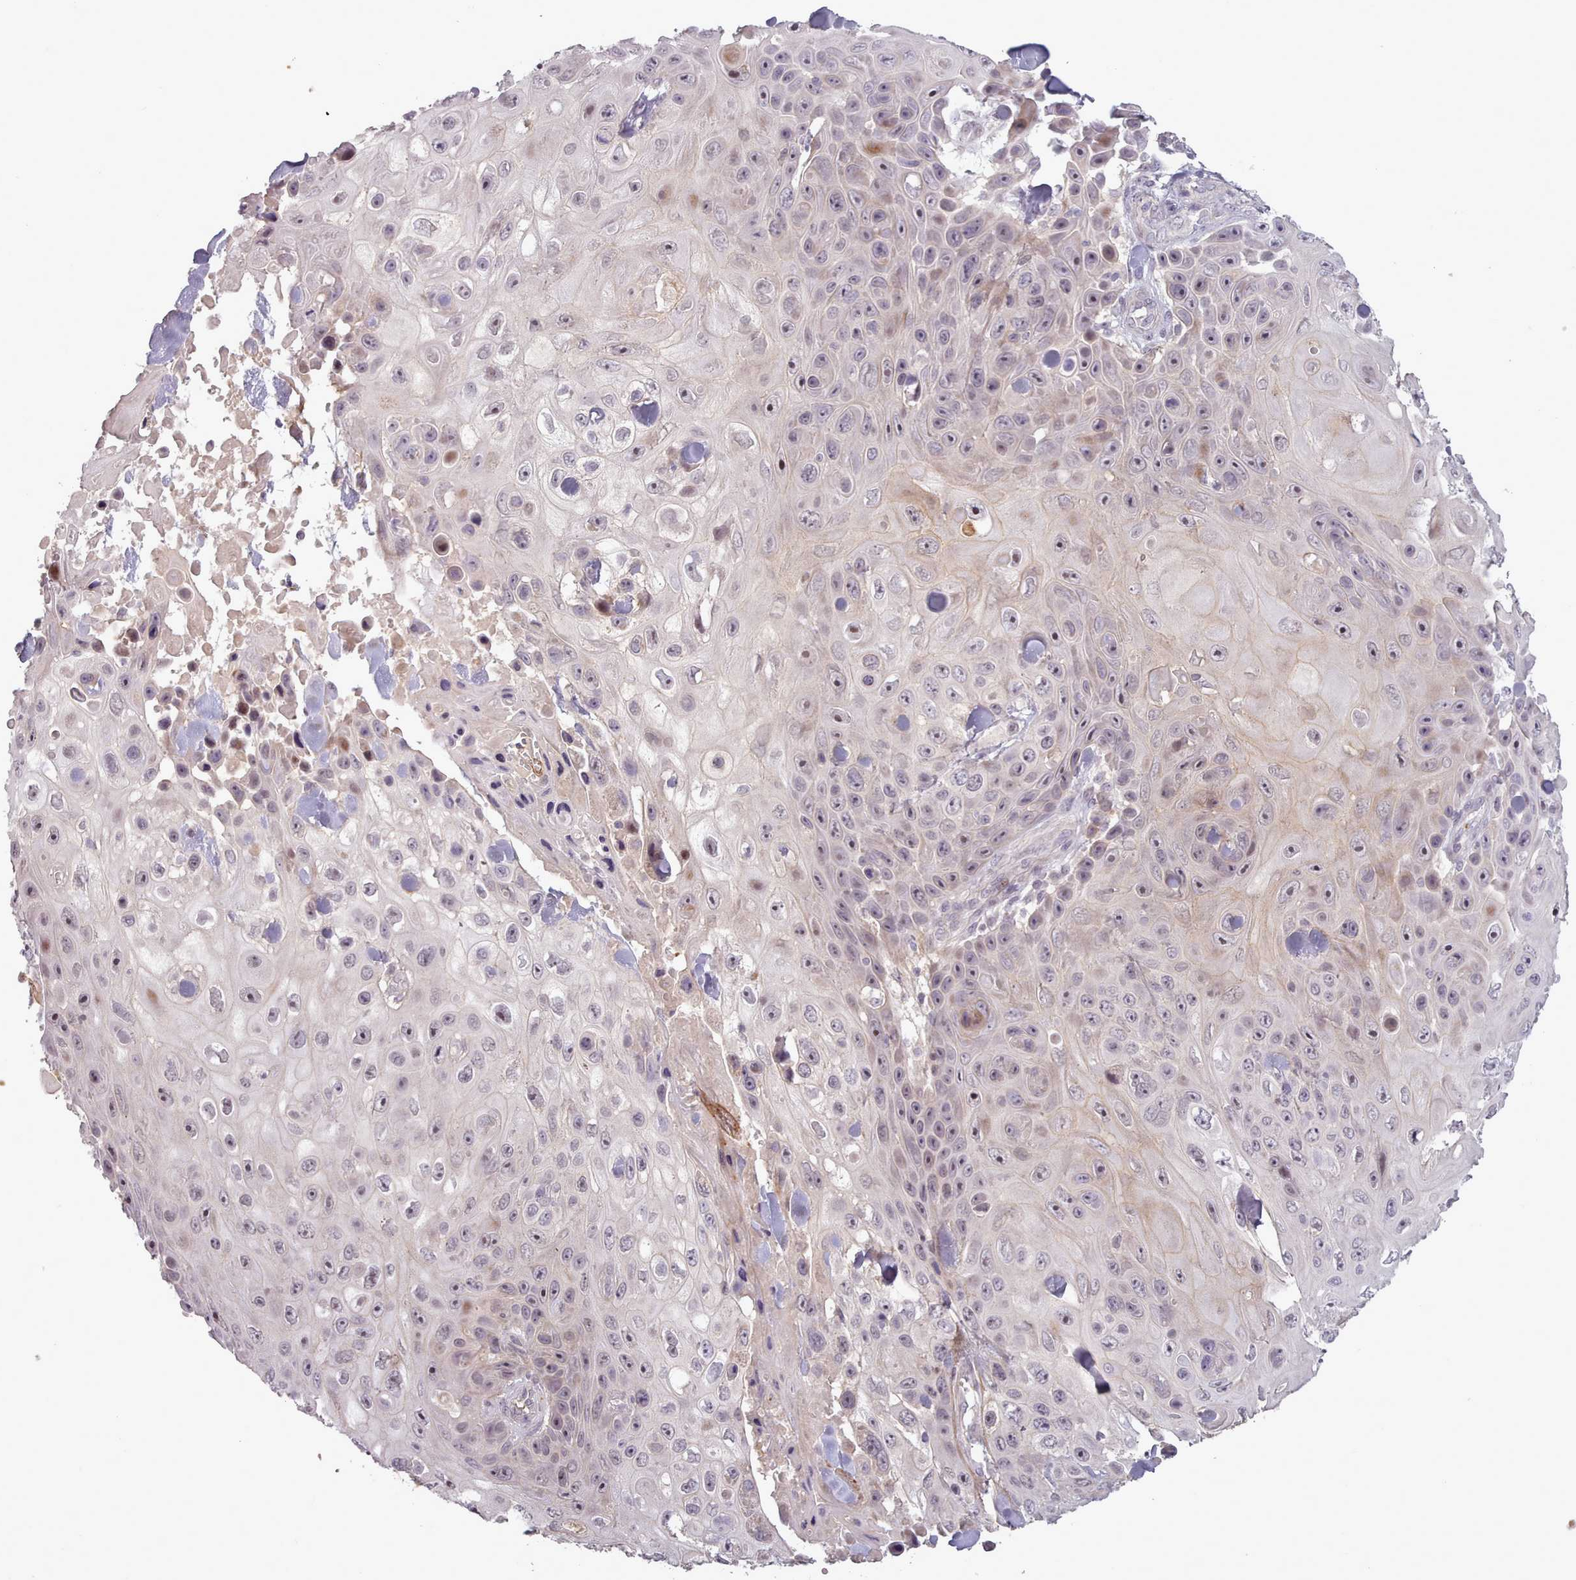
{"staining": {"intensity": "moderate", "quantity": "<25%", "location": "cytoplasmic/membranous,nuclear"}, "tissue": "skin cancer", "cell_type": "Tumor cells", "image_type": "cancer", "snomed": [{"axis": "morphology", "description": "Squamous cell carcinoma, NOS"}, {"axis": "topography", "description": "Skin"}], "caption": "Human skin squamous cell carcinoma stained with a protein marker demonstrates moderate staining in tumor cells.", "gene": "LEFTY2", "patient": {"sex": "male", "age": 82}}